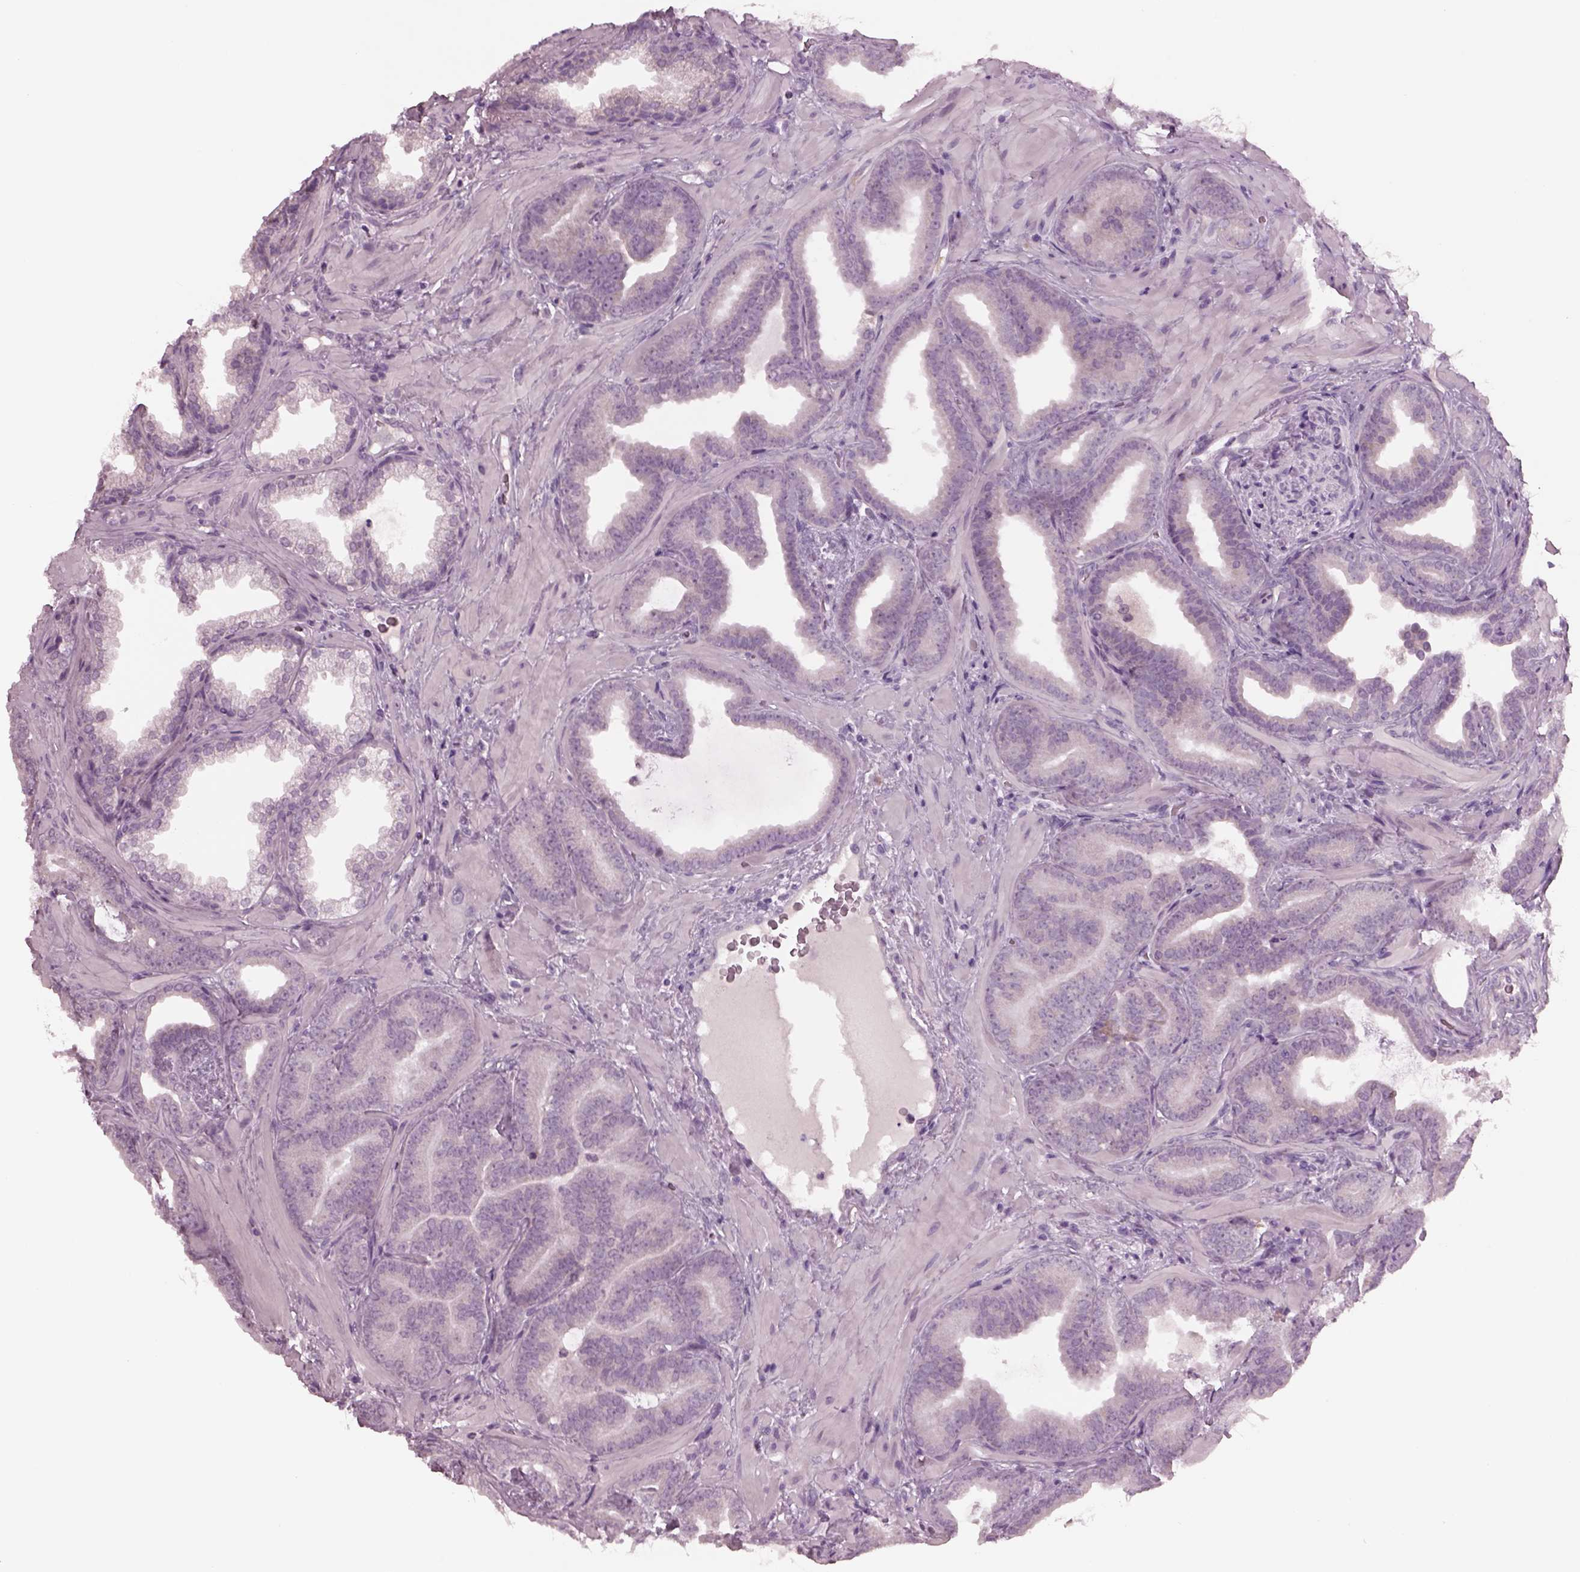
{"staining": {"intensity": "negative", "quantity": "none", "location": "none"}, "tissue": "prostate cancer", "cell_type": "Tumor cells", "image_type": "cancer", "snomed": [{"axis": "morphology", "description": "Adenocarcinoma, Low grade"}, {"axis": "topography", "description": "Prostate"}], "caption": "Human prostate adenocarcinoma (low-grade) stained for a protein using immunohistochemistry (IHC) demonstrates no positivity in tumor cells.", "gene": "CYLC1", "patient": {"sex": "male", "age": 63}}